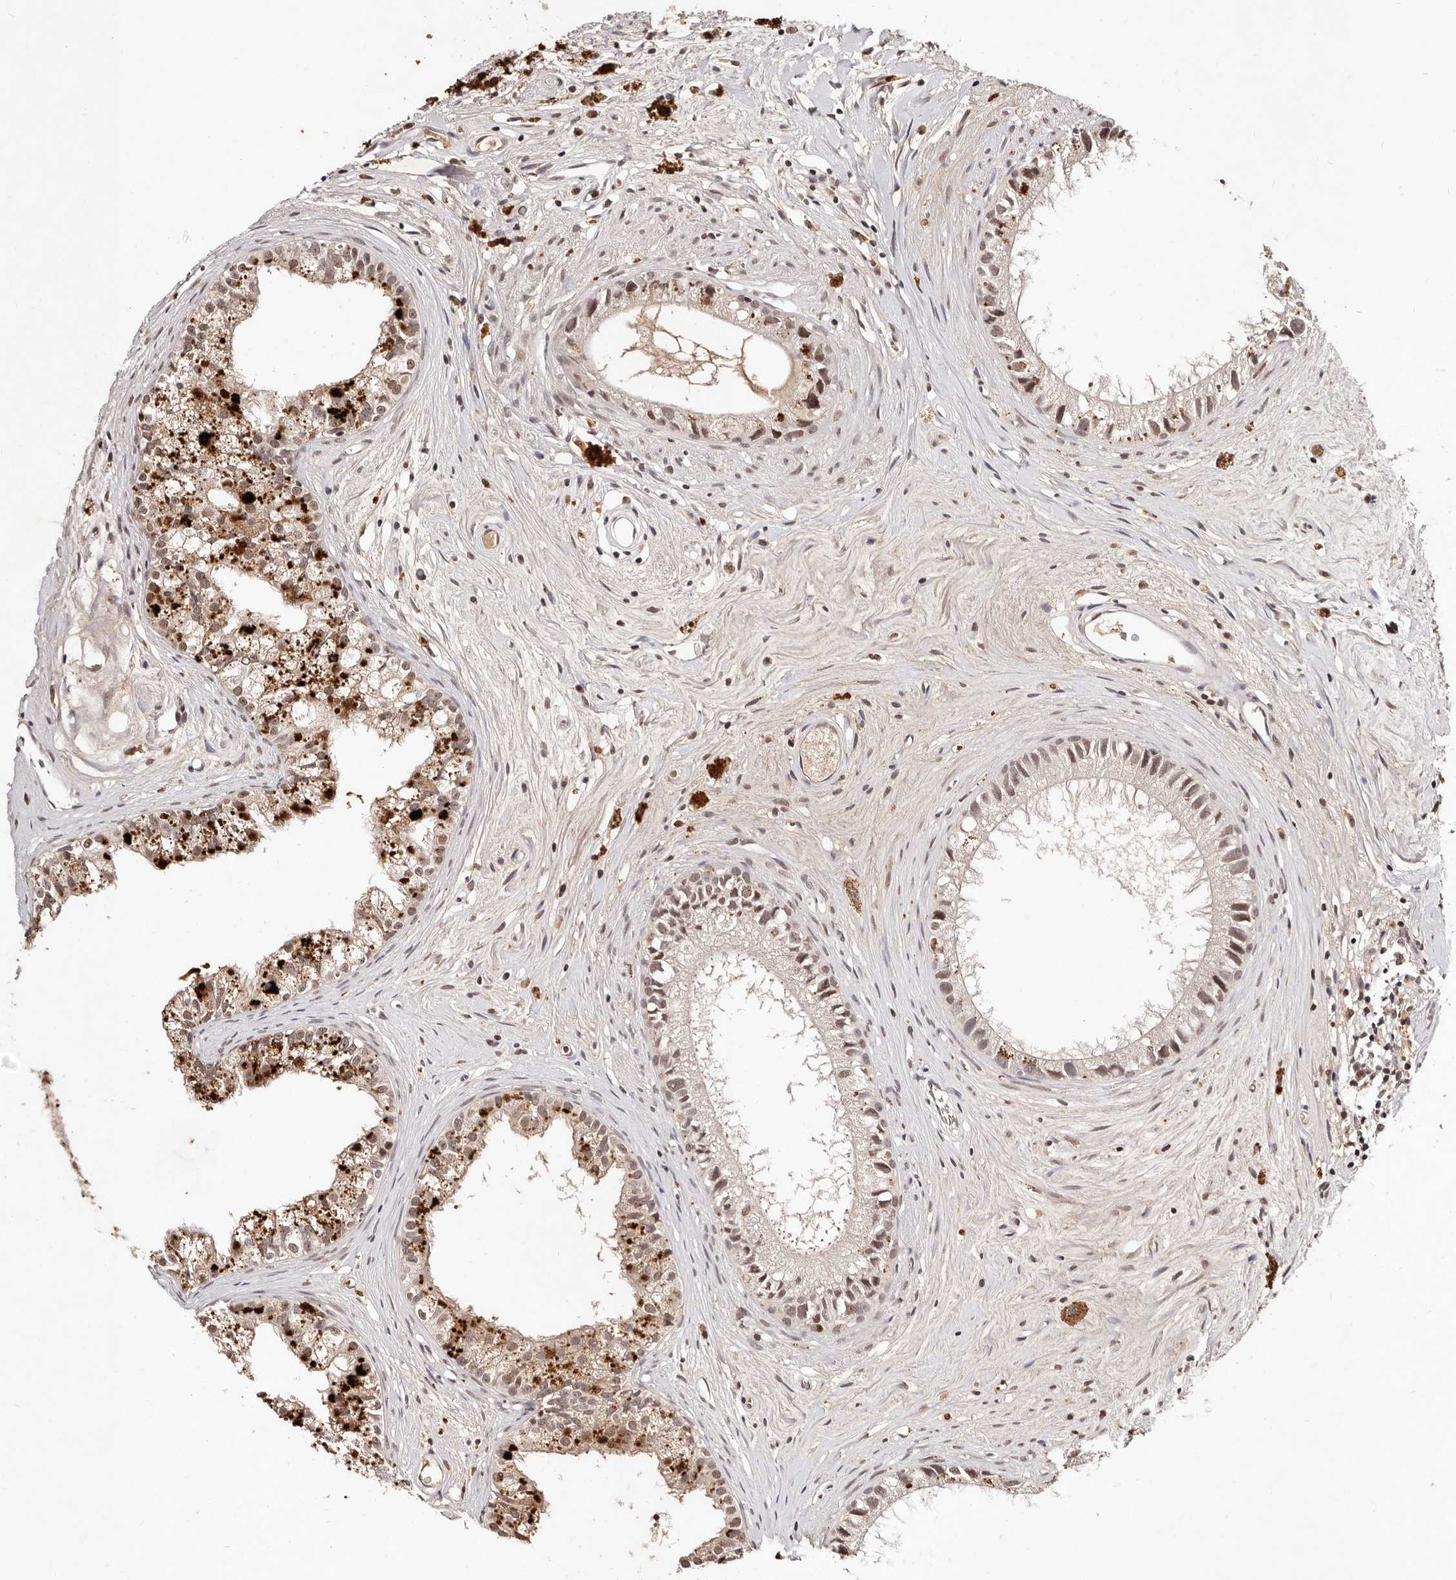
{"staining": {"intensity": "moderate", "quantity": "25%-75%", "location": "nuclear"}, "tissue": "epididymis", "cell_type": "Glandular cells", "image_type": "normal", "snomed": [{"axis": "morphology", "description": "Normal tissue, NOS"}, {"axis": "topography", "description": "Epididymis"}], "caption": "Glandular cells show medium levels of moderate nuclear staining in approximately 25%-75% of cells in unremarkable human epididymis. The staining is performed using DAB brown chromogen to label protein expression. The nuclei are counter-stained blue using hematoxylin.", "gene": "BICRAL", "patient": {"sex": "male", "age": 80}}